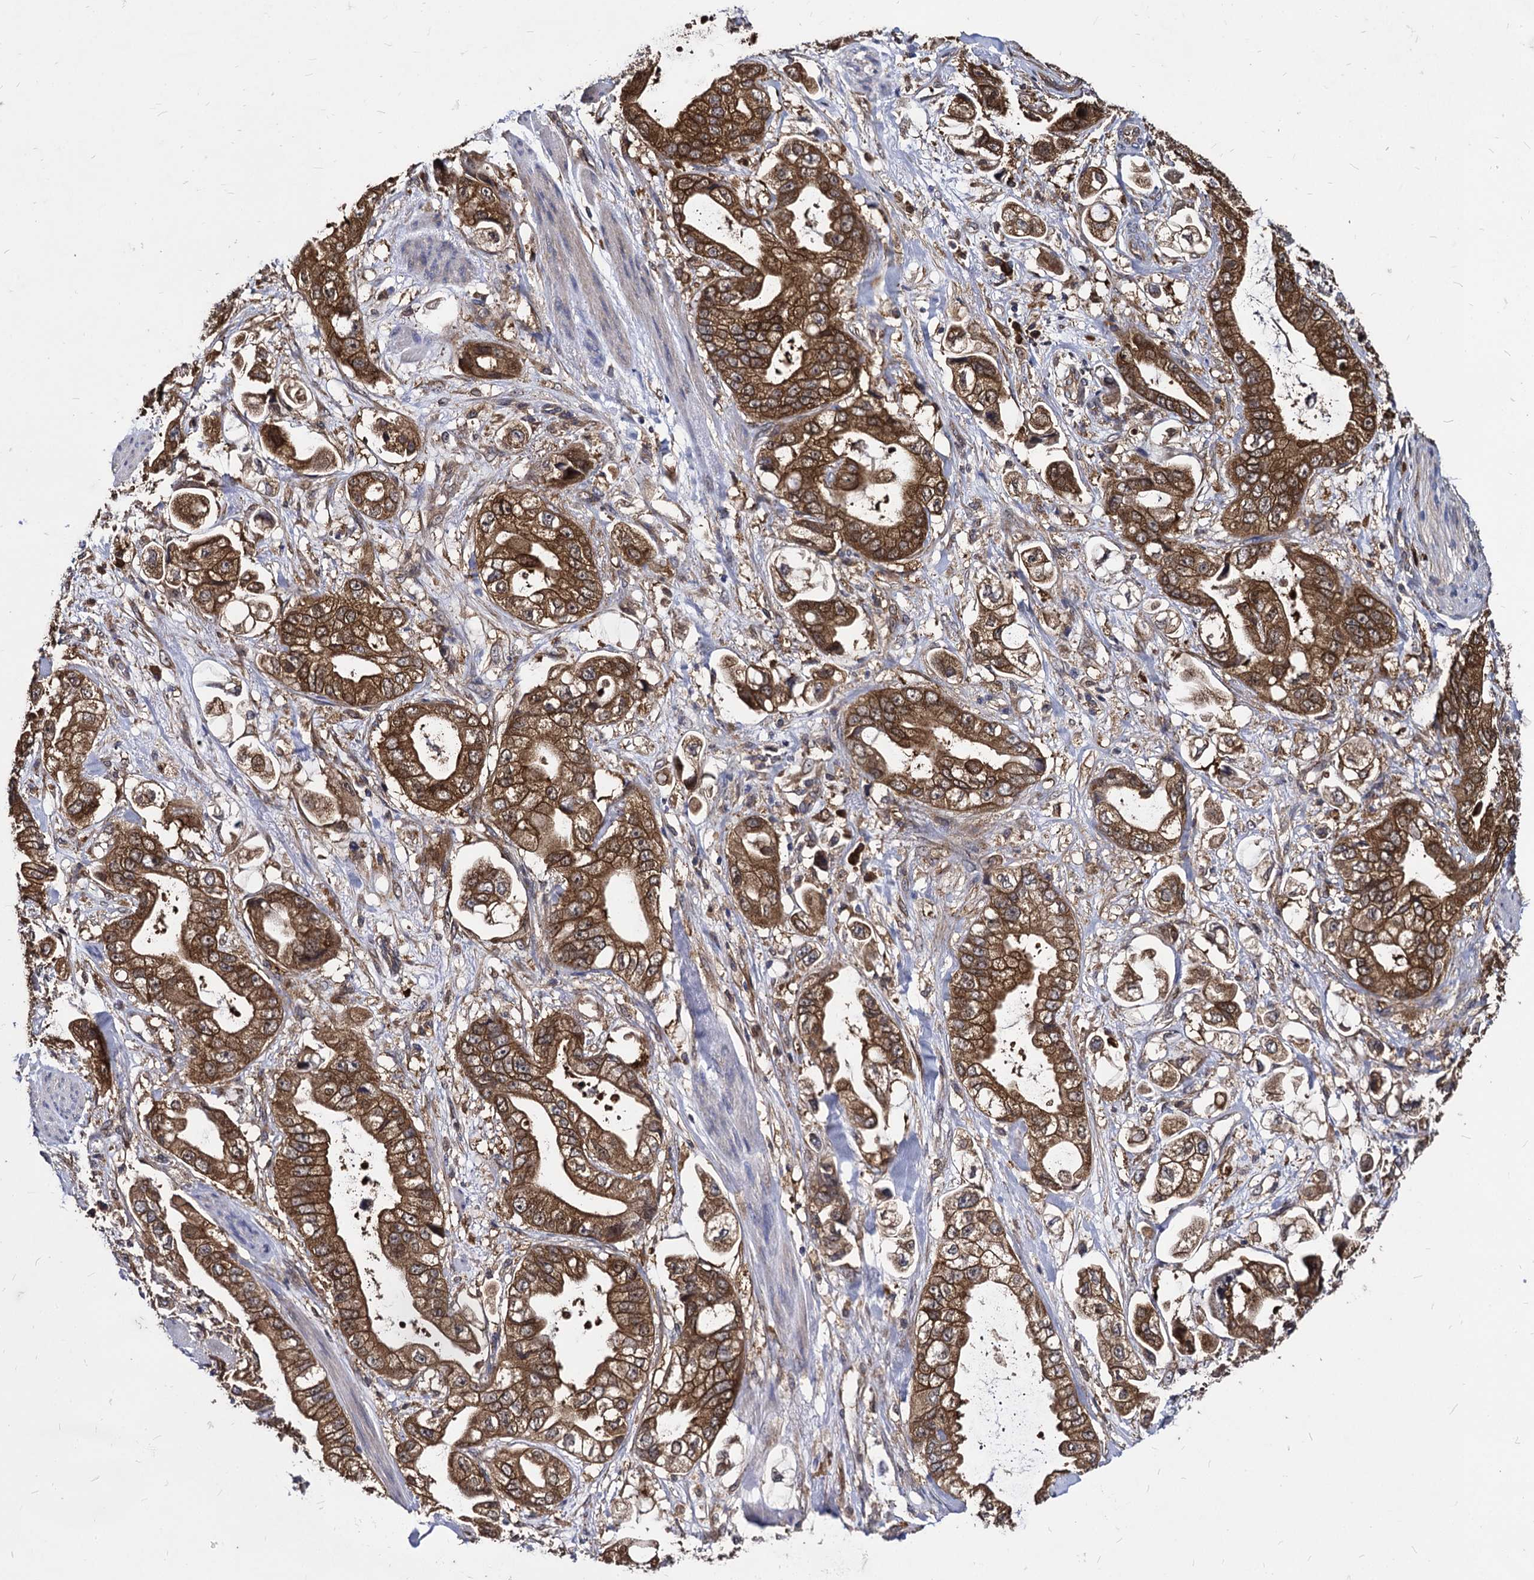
{"staining": {"intensity": "moderate", "quantity": ">75%", "location": "cytoplasmic/membranous"}, "tissue": "stomach cancer", "cell_type": "Tumor cells", "image_type": "cancer", "snomed": [{"axis": "morphology", "description": "Adenocarcinoma, NOS"}, {"axis": "topography", "description": "Stomach"}], "caption": "The histopathology image exhibits a brown stain indicating the presence of a protein in the cytoplasmic/membranous of tumor cells in stomach cancer (adenocarcinoma).", "gene": "NME1", "patient": {"sex": "male", "age": 62}}